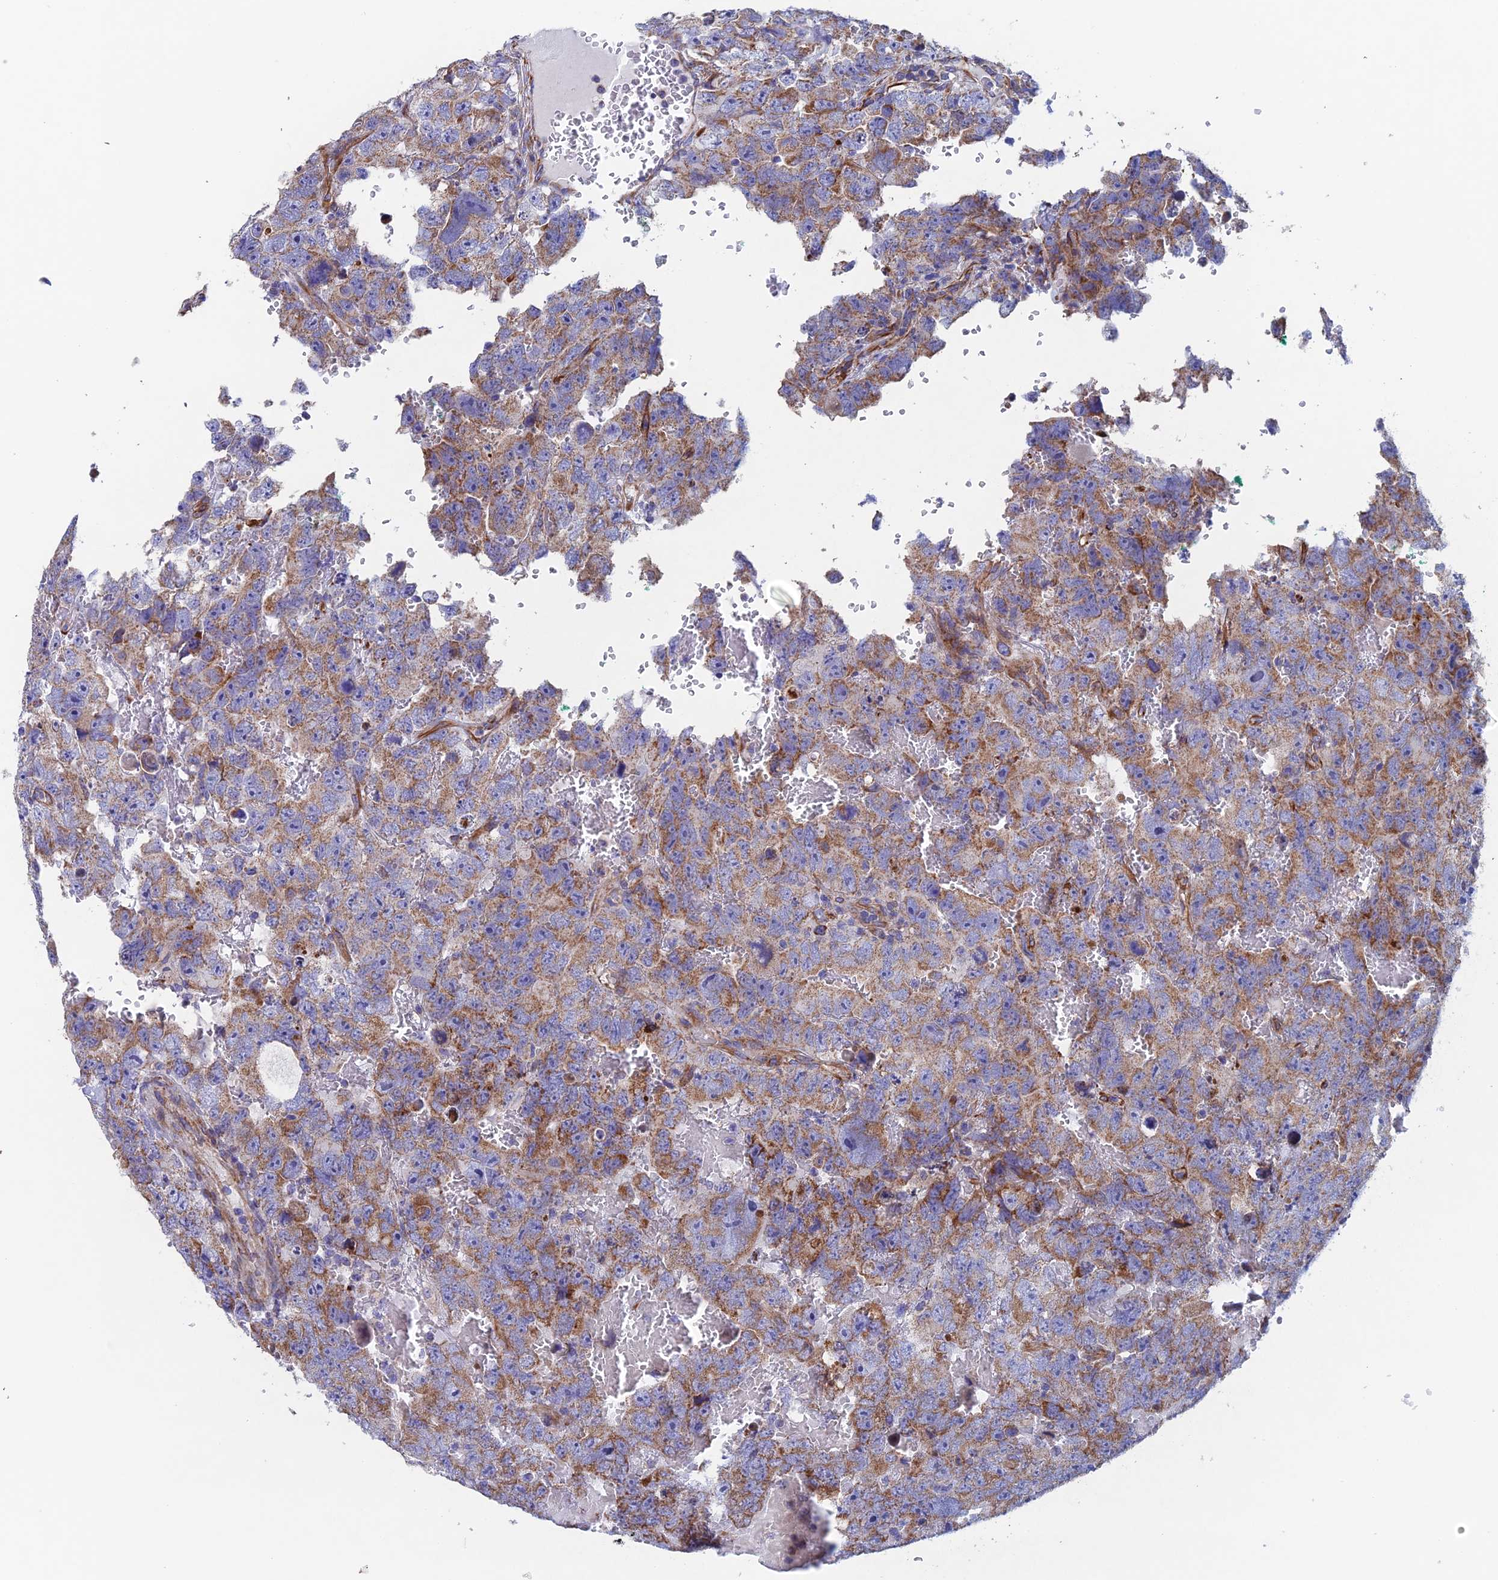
{"staining": {"intensity": "moderate", "quantity": ">75%", "location": "cytoplasmic/membranous"}, "tissue": "testis cancer", "cell_type": "Tumor cells", "image_type": "cancer", "snomed": [{"axis": "morphology", "description": "Carcinoma, Embryonal, NOS"}, {"axis": "topography", "description": "Testis"}], "caption": "Immunohistochemistry (IHC) of human testis embryonal carcinoma shows medium levels of moderate cytoplasmic/membranous expression in approximately >75% of tumor cells. (brown staining indicates protein expression, while blue staining denotes nuclei).", "gene": "MRPL1", "patient": {"sex": "male", "age": 45}}